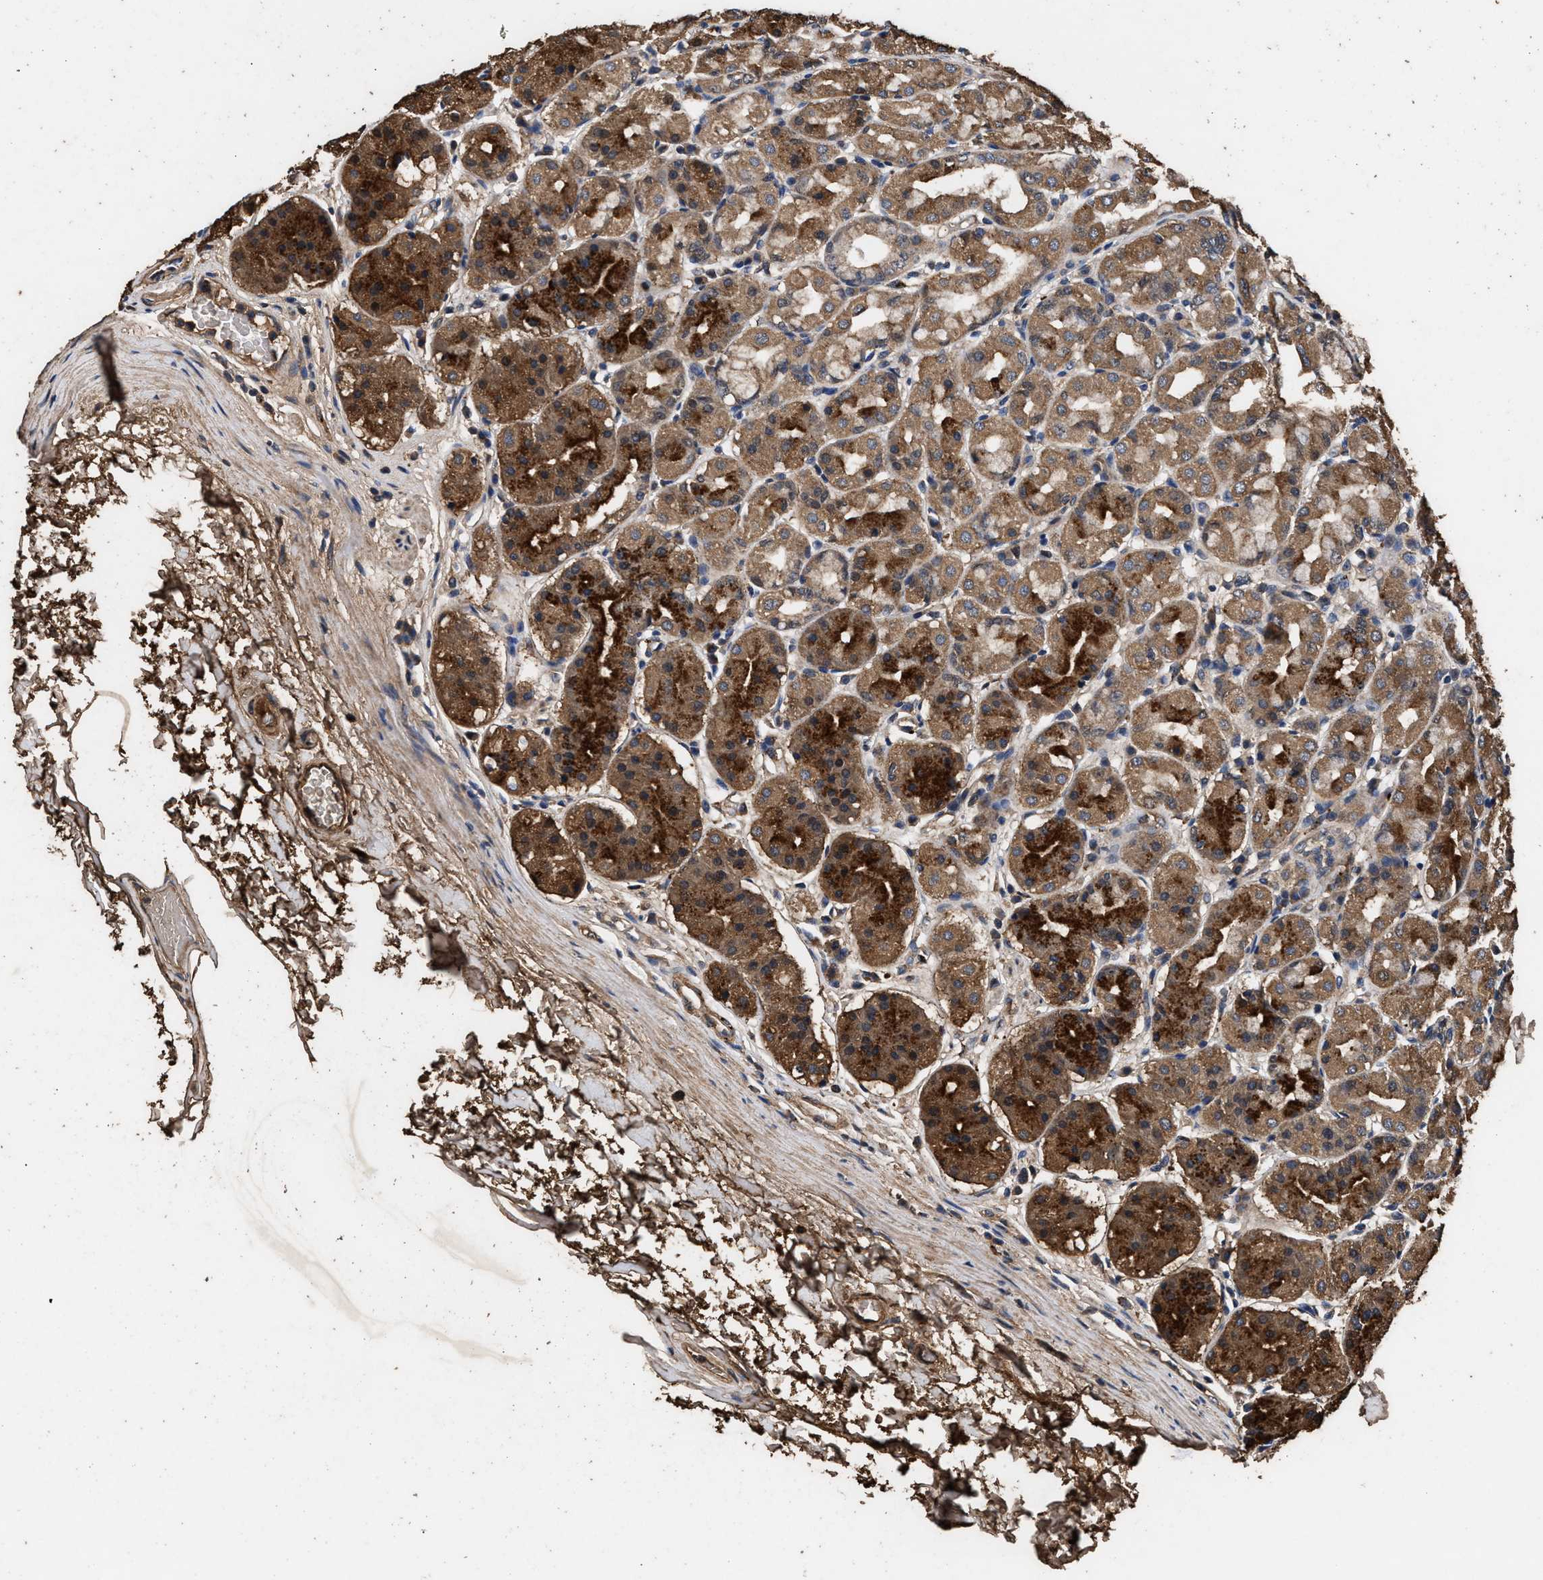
{"staining": {"intensity": "strong", "quantity": ">75%", "location": "cytoplasmic/membranous"}, "tissue": "stomach", "cell_type": "Glandular cells", "image_type": "normal", "snomed": [{"axis": "morphology", "description": "Normal tissue, NOS"}, {"axis": "topography", "description": "Stomach"}, {"axis": "topography", "description": "Stomach, lower"}], "caption": "Immunohistochemistry (IHC) (DAB) staining of benign stomach demonstrates strong cytoplasmic/membranous protein positivity in approximately >75% of glandular cells. (DAB (3,3'-diaminobenzidine) IHC, brown staining for protein, blue staining for nuclei).", "gene": "ENSG00000286112", "patient": {"sex": "female", "age": 56}}